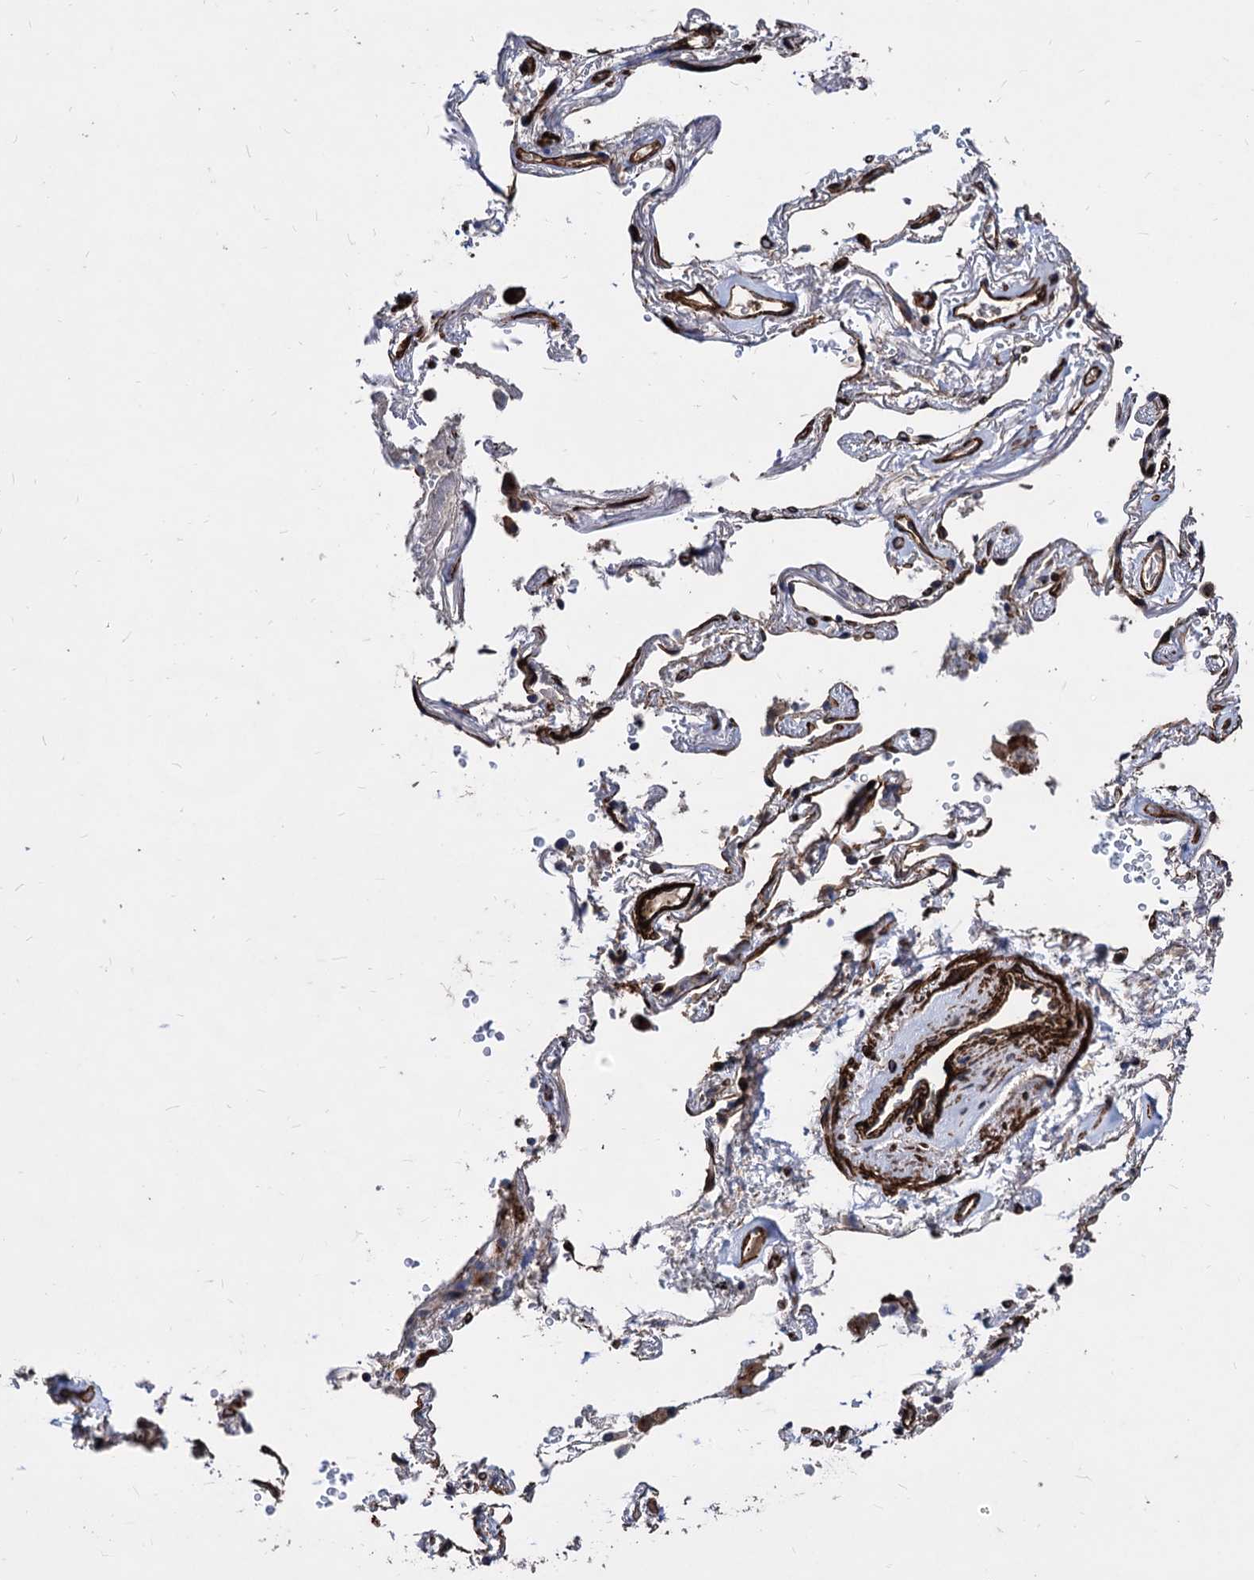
{"staining": {"intensity": "weak", "quantity": "<25%", "location": "cytoplasmic/membranous"}, "tissue": "lung cancer", "cell_type": "Tumor cells", "image_type": "cancer", "snomed": [{"axis": "morphology", "description": "Adenocarcinoma, NOS"}, {"axis": "topography", "description": "Lung"}], "caption": "The photomicrograph exhibits no significant staining in tumor cells of adenocarcinoma (lung). Brightfield microscopy of immunohistochemistry stained with DAB (brown) and hematoxylin (blue), captured at high magnification.", "gene": "WDR11", "patient": {"sex": "female", "age": 69}}